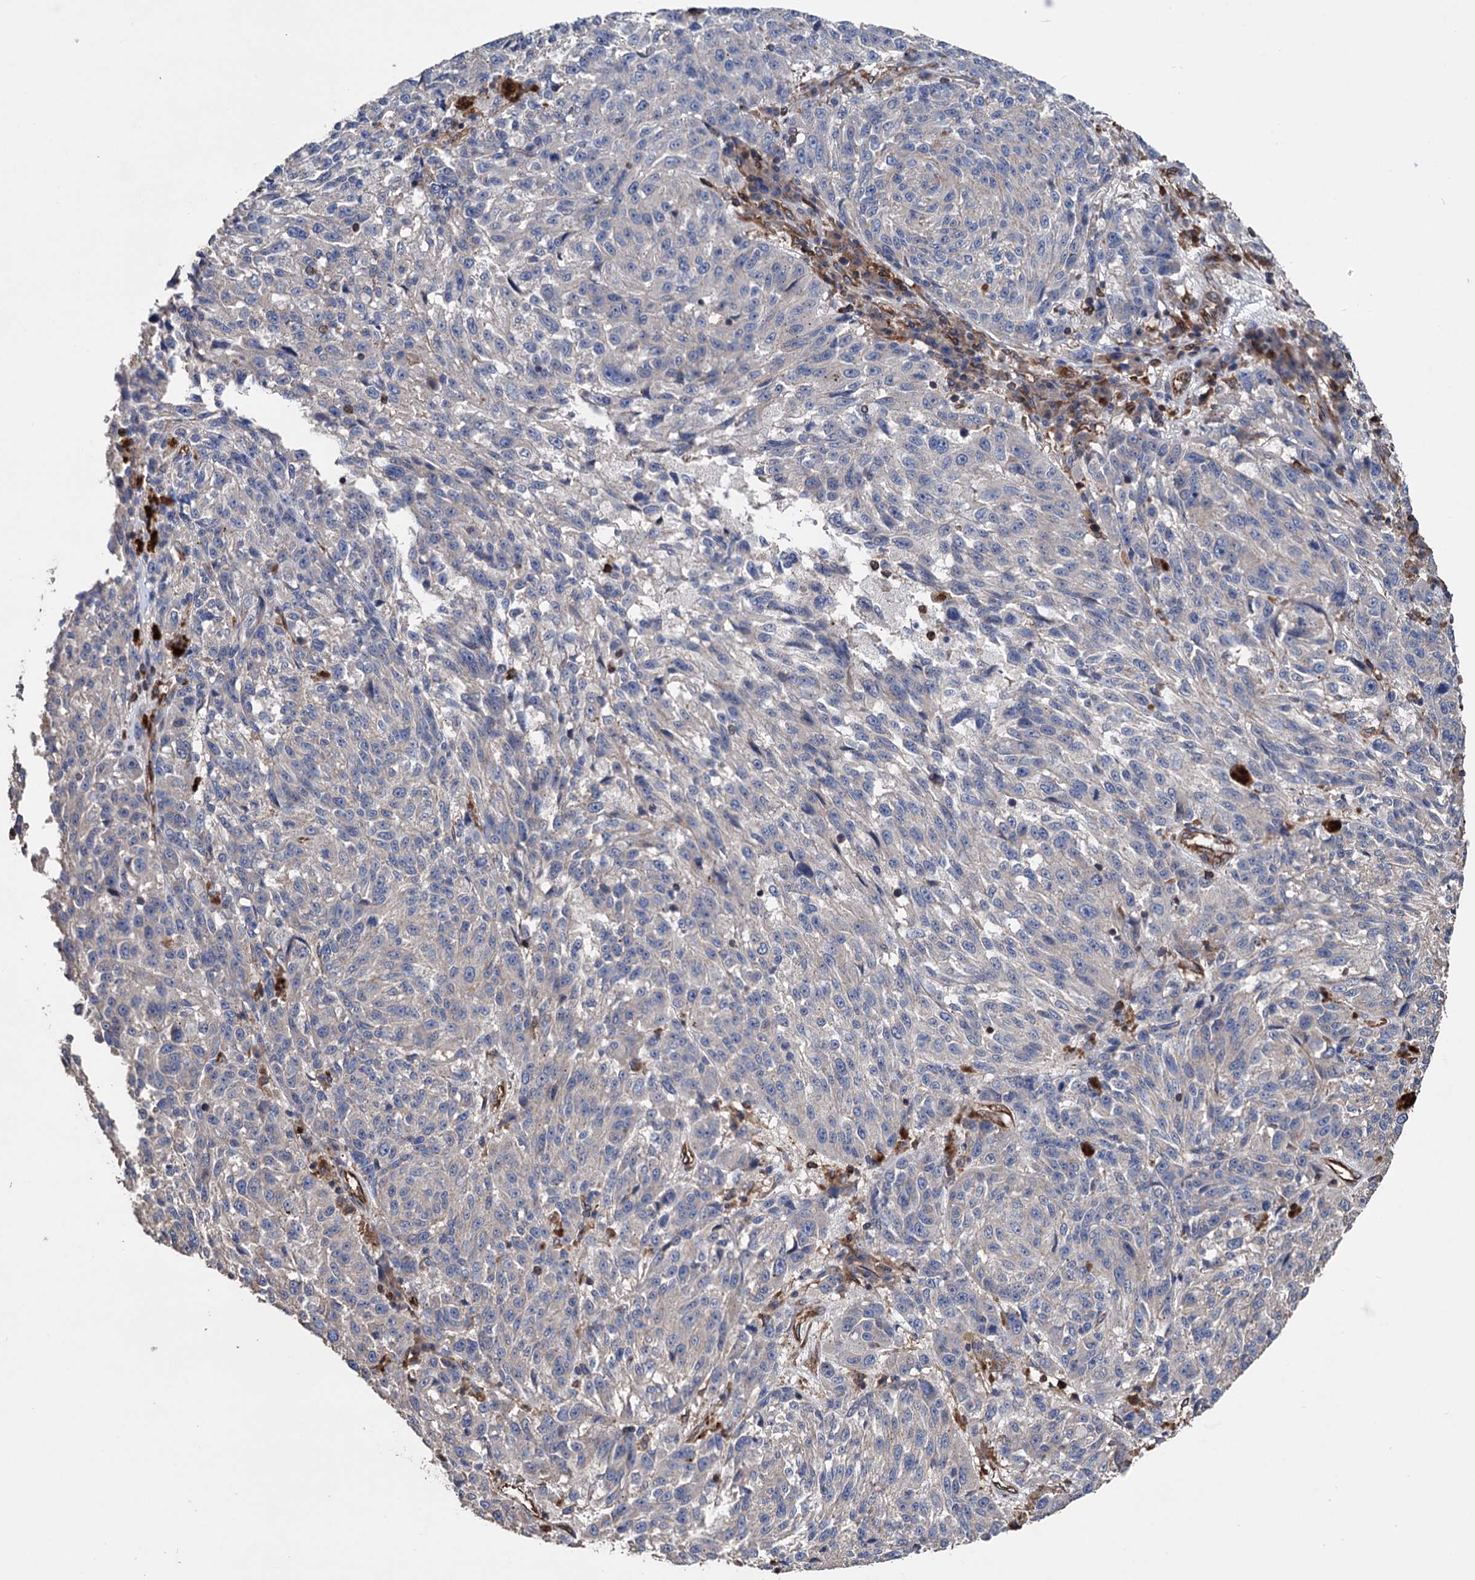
{"staining": {"intensity": "negative", "quantity": "none", "location": "none"}, "tissue": "melanoma", "cell_type": "Tumor cells", "image_type": "cancer", "snomed": [{"axis": "morphology", "description": "Malignant melanoma, NOS"}, {"axis": "topography", "description": "Skin"}], "caption": "A micrograph of melanoma stained for a protein demonstrates no brown staining in tumor cells. Brightfield microscopy of immunohistochemistry stained with DAB (brown) and hematoxylin (blue), captured at high magnification.", "gene": "STING1", "patient": {"sex": "male", "age": 53}}